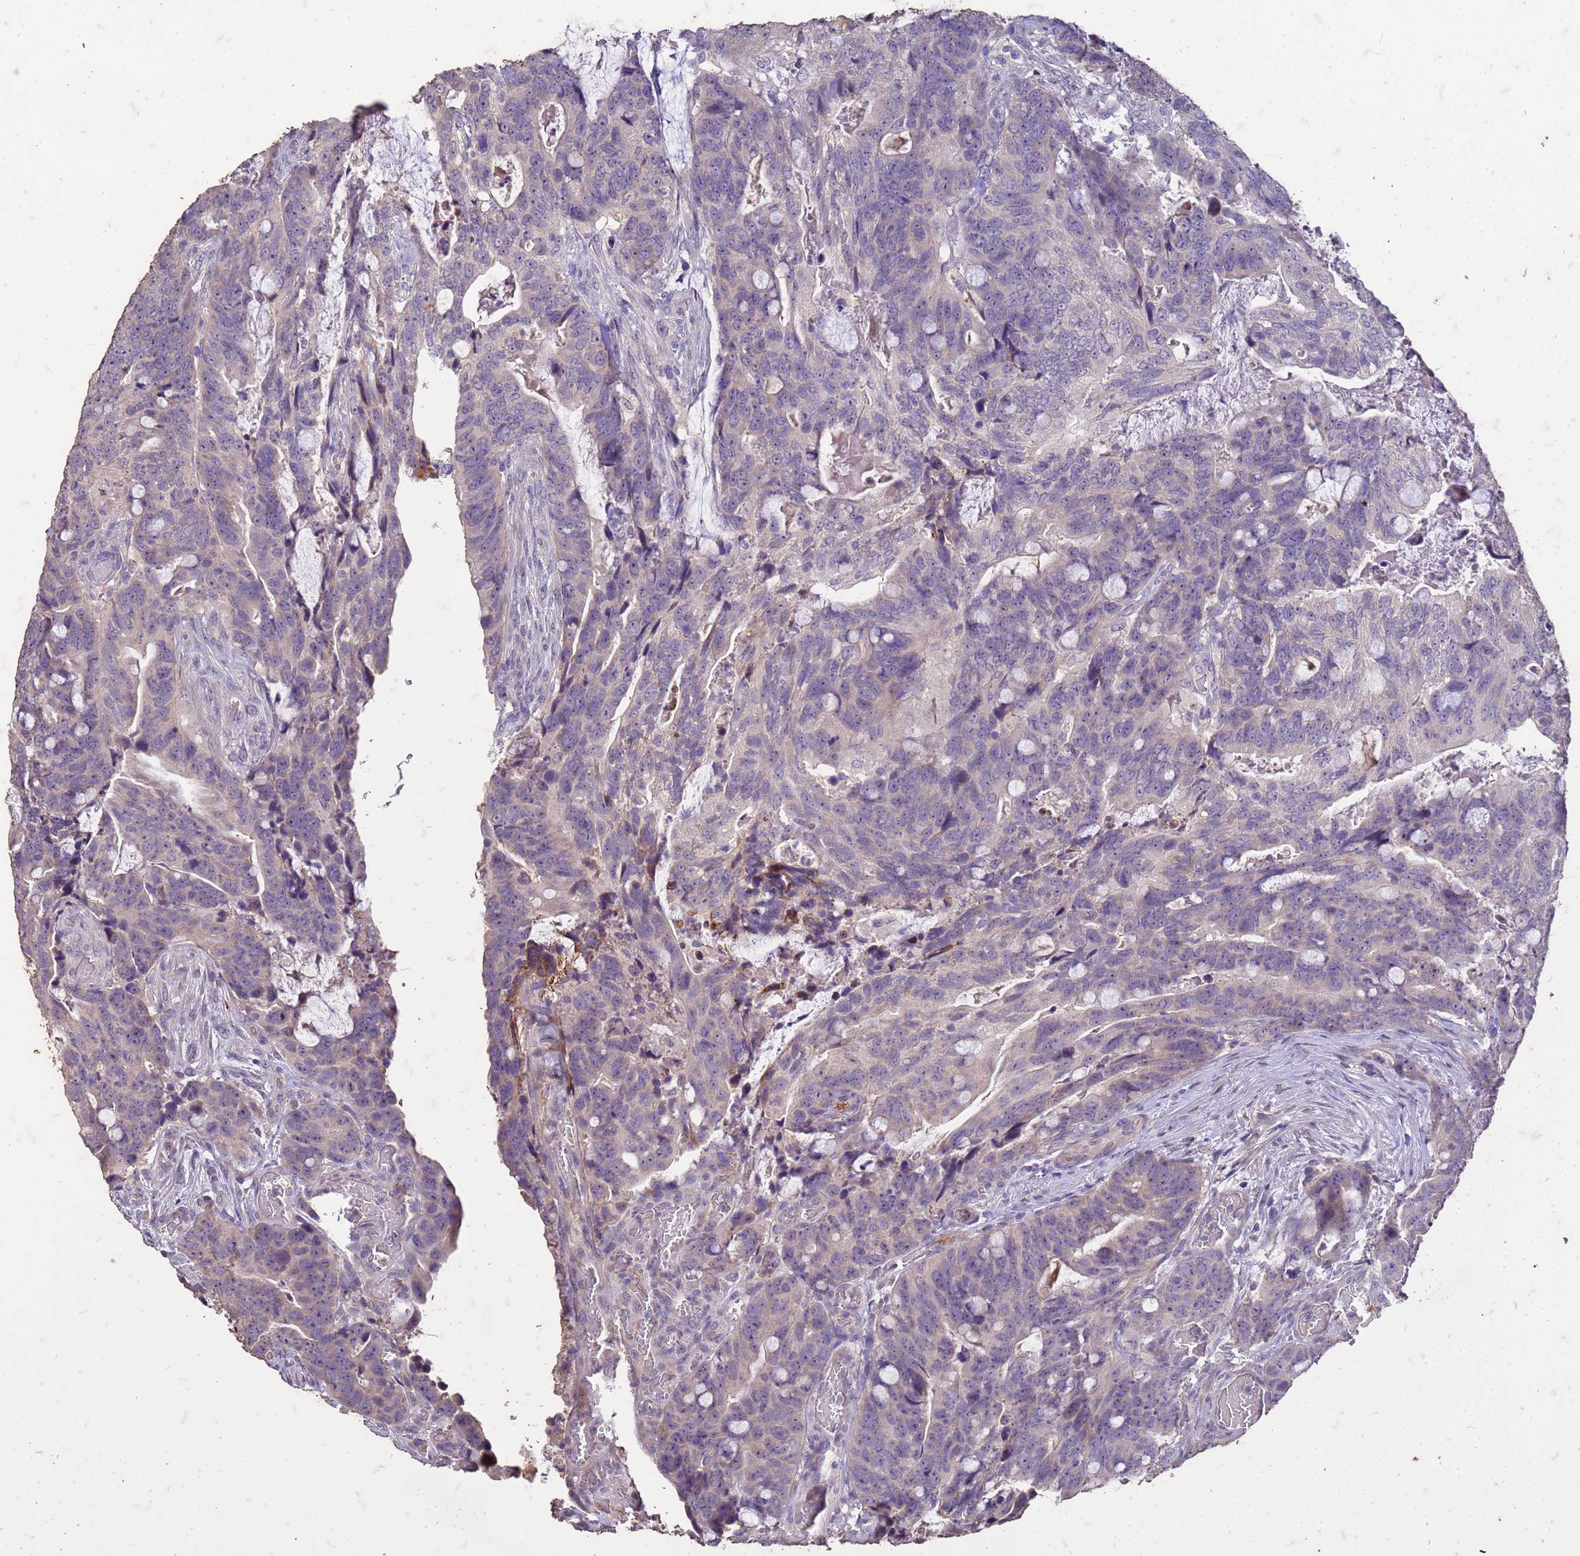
{"staining": {"intensity": "negative", "quantity": "none", "location": "none"}, "tissue": "colorectal cancer", "cell_type": "Tumor cells", "image_type": "cancer", "snomed": [{"axis": "morphology", "description": "Adenocarcinoma, NOS"}, {"axis": "topography", "description": "Colon"}], "caption": "IHC micrograph of neoplastic tissue: adenocarcinoma (colorectal) stained with DAB (3,3'-diaminobenzidine) displays no significant protein expression in tumor cells.", "gene": "FAM184B", "patient": {"sex": "female", "age": 82}}